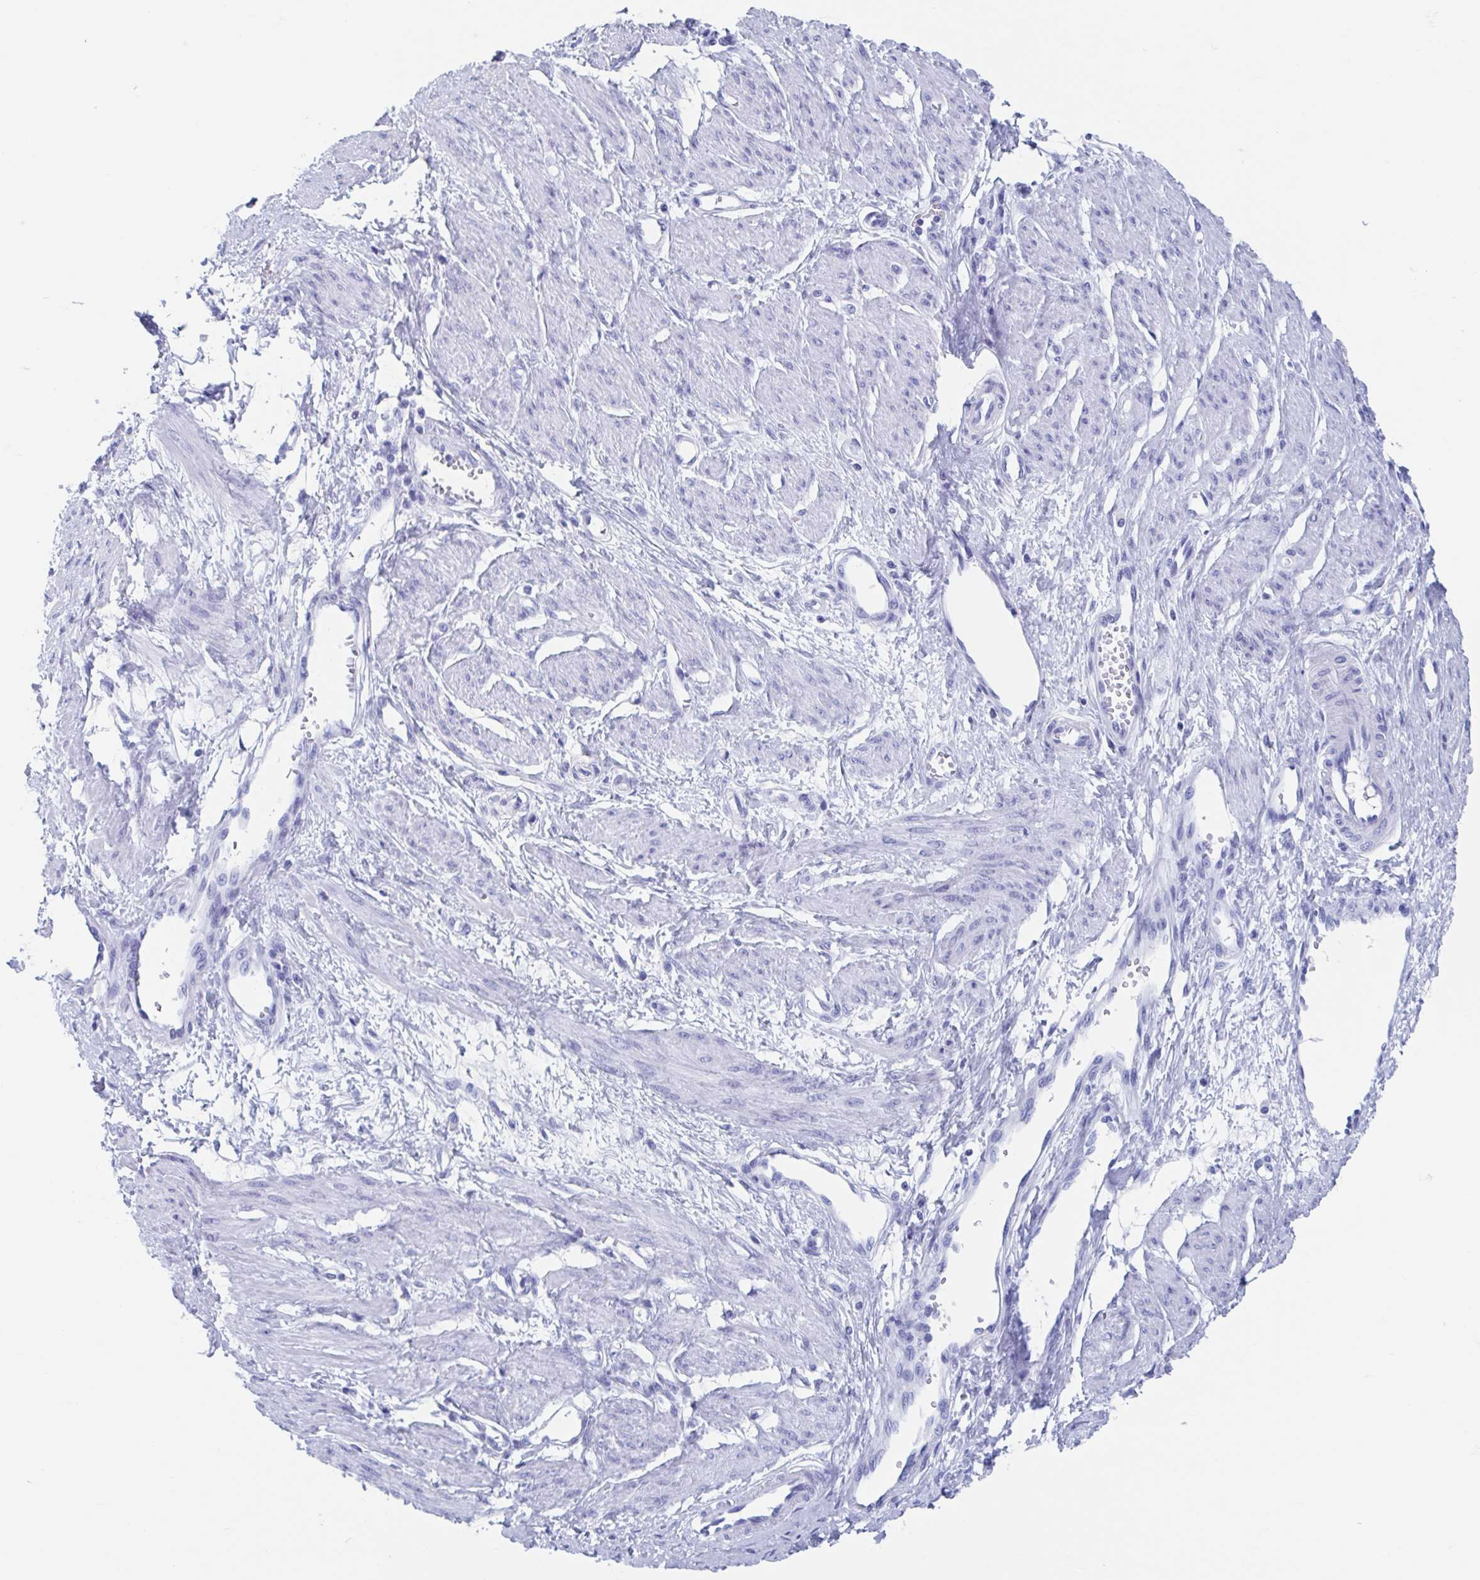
{"staining": {"intensity": "negative", "quantity": "none", "location": "none"}, "tissue": "smooth muscle", "cell_type": "Smooth muscle cells", "image_type": "normal", "snomed": [{"axis": "morphology", "description": "Normal tissue, NOS"}, {"axis": "topography", "description": "Smooth muscle"}, {"axis": "topography", "description": "Uterus"}], "caption": "This is an IHC photomicrograph of normal smooth muscle. There is no positivity in smooth muscle cells.", "gene": "C10orf53", "patient": {"sex": "female", "age": 39}}